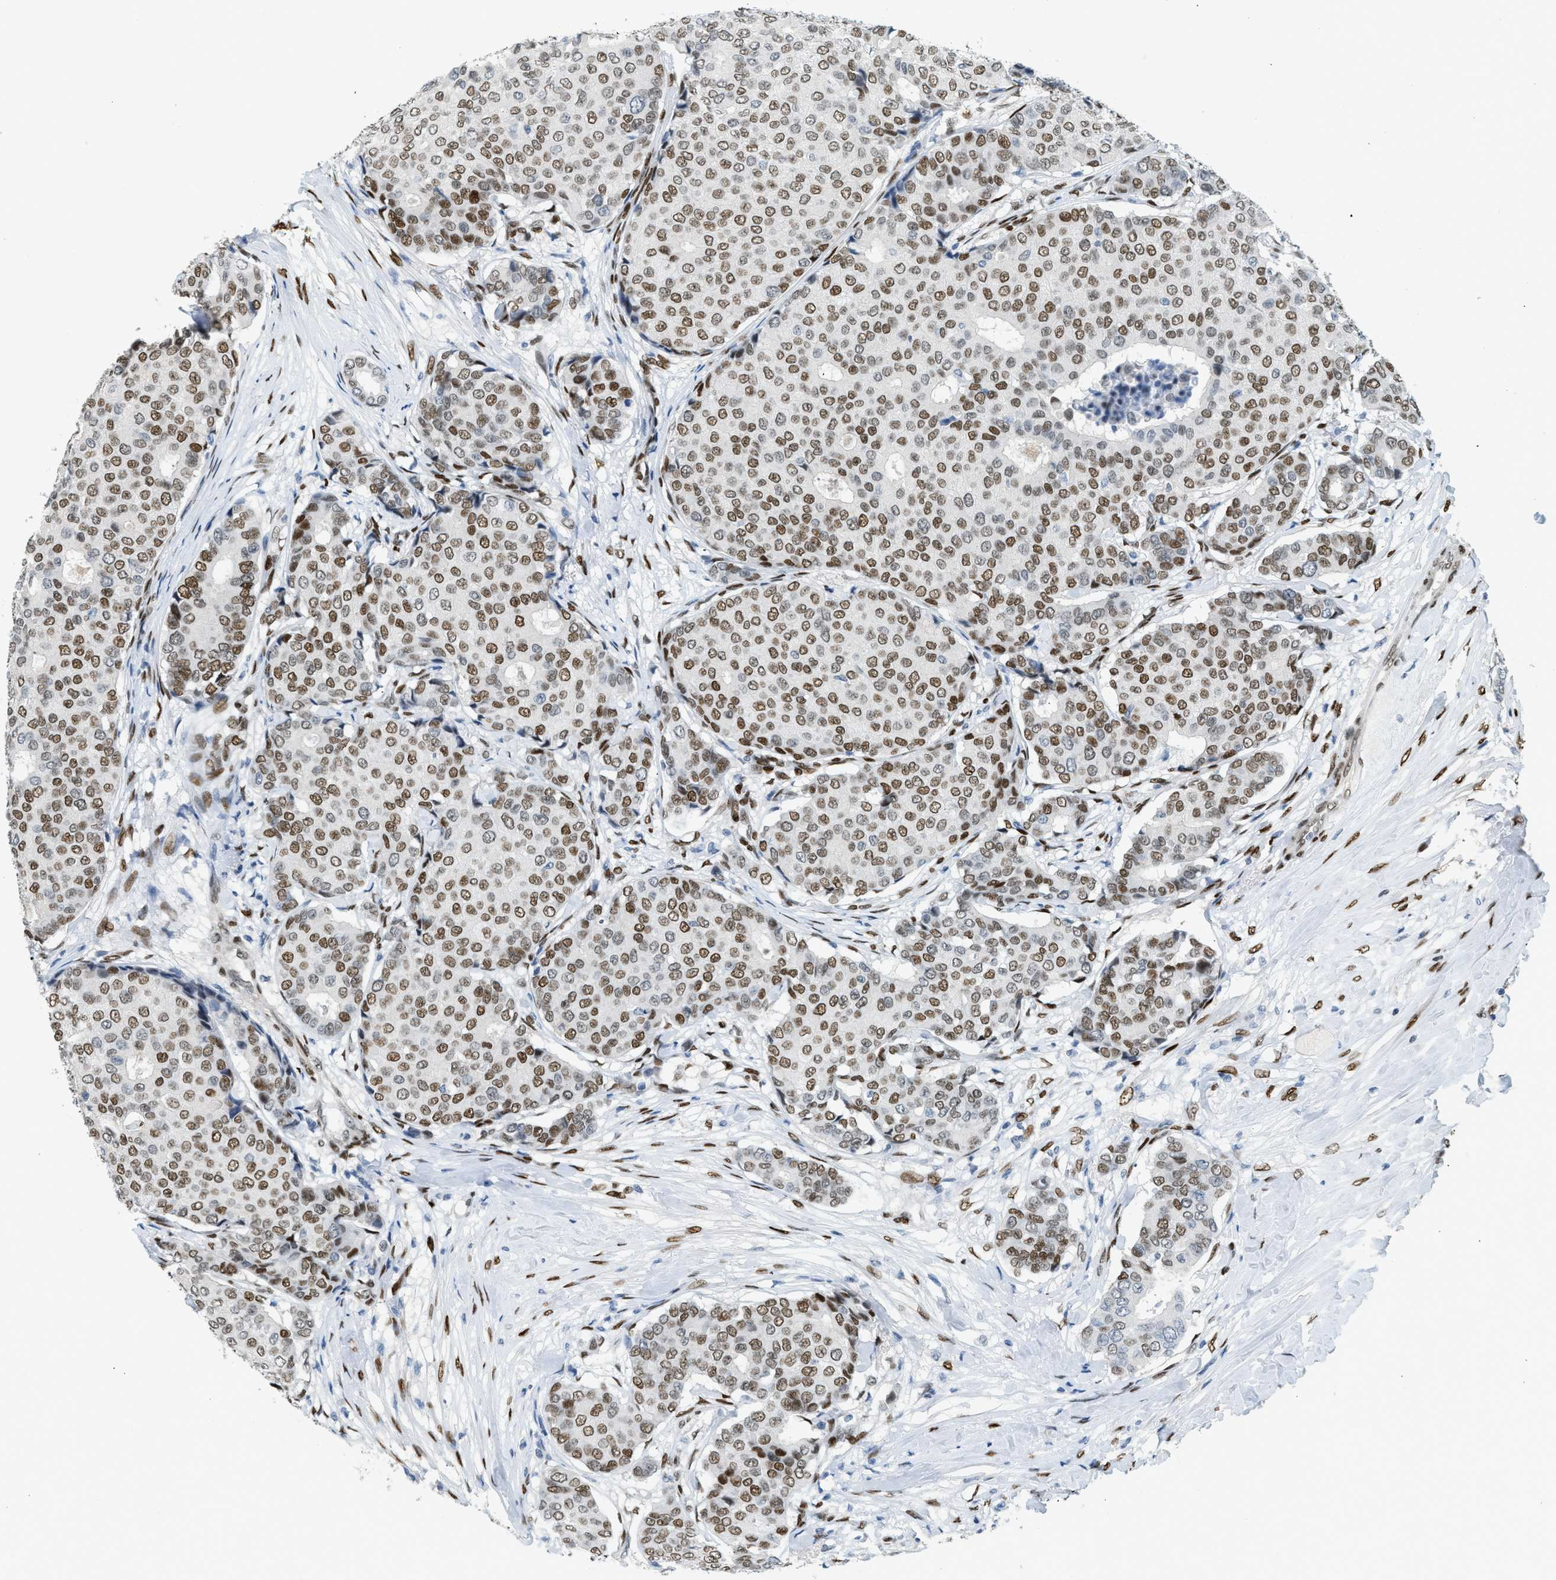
{"staining": {"intensity": "moderate", "quantity": ">75%", "location": "nuclear"}, "tissue": "breast cancer", "cell_type": "Tumor cells", "image_type": "cancer", "snomed": [{"axis": "morphology", "description": "Duct carcinoma"}, {"axis": "topography", "description": "Breast"}], "caption": "A high-resolution histopathology image shows IHC staining of breast cancer (infiltrating ductal carcinoma), which reveals moderate nuclear expression in approximately >75% of tumor cells.", "gene": "ZBTB20", "patient": {"sex": "female", "age": 75}}